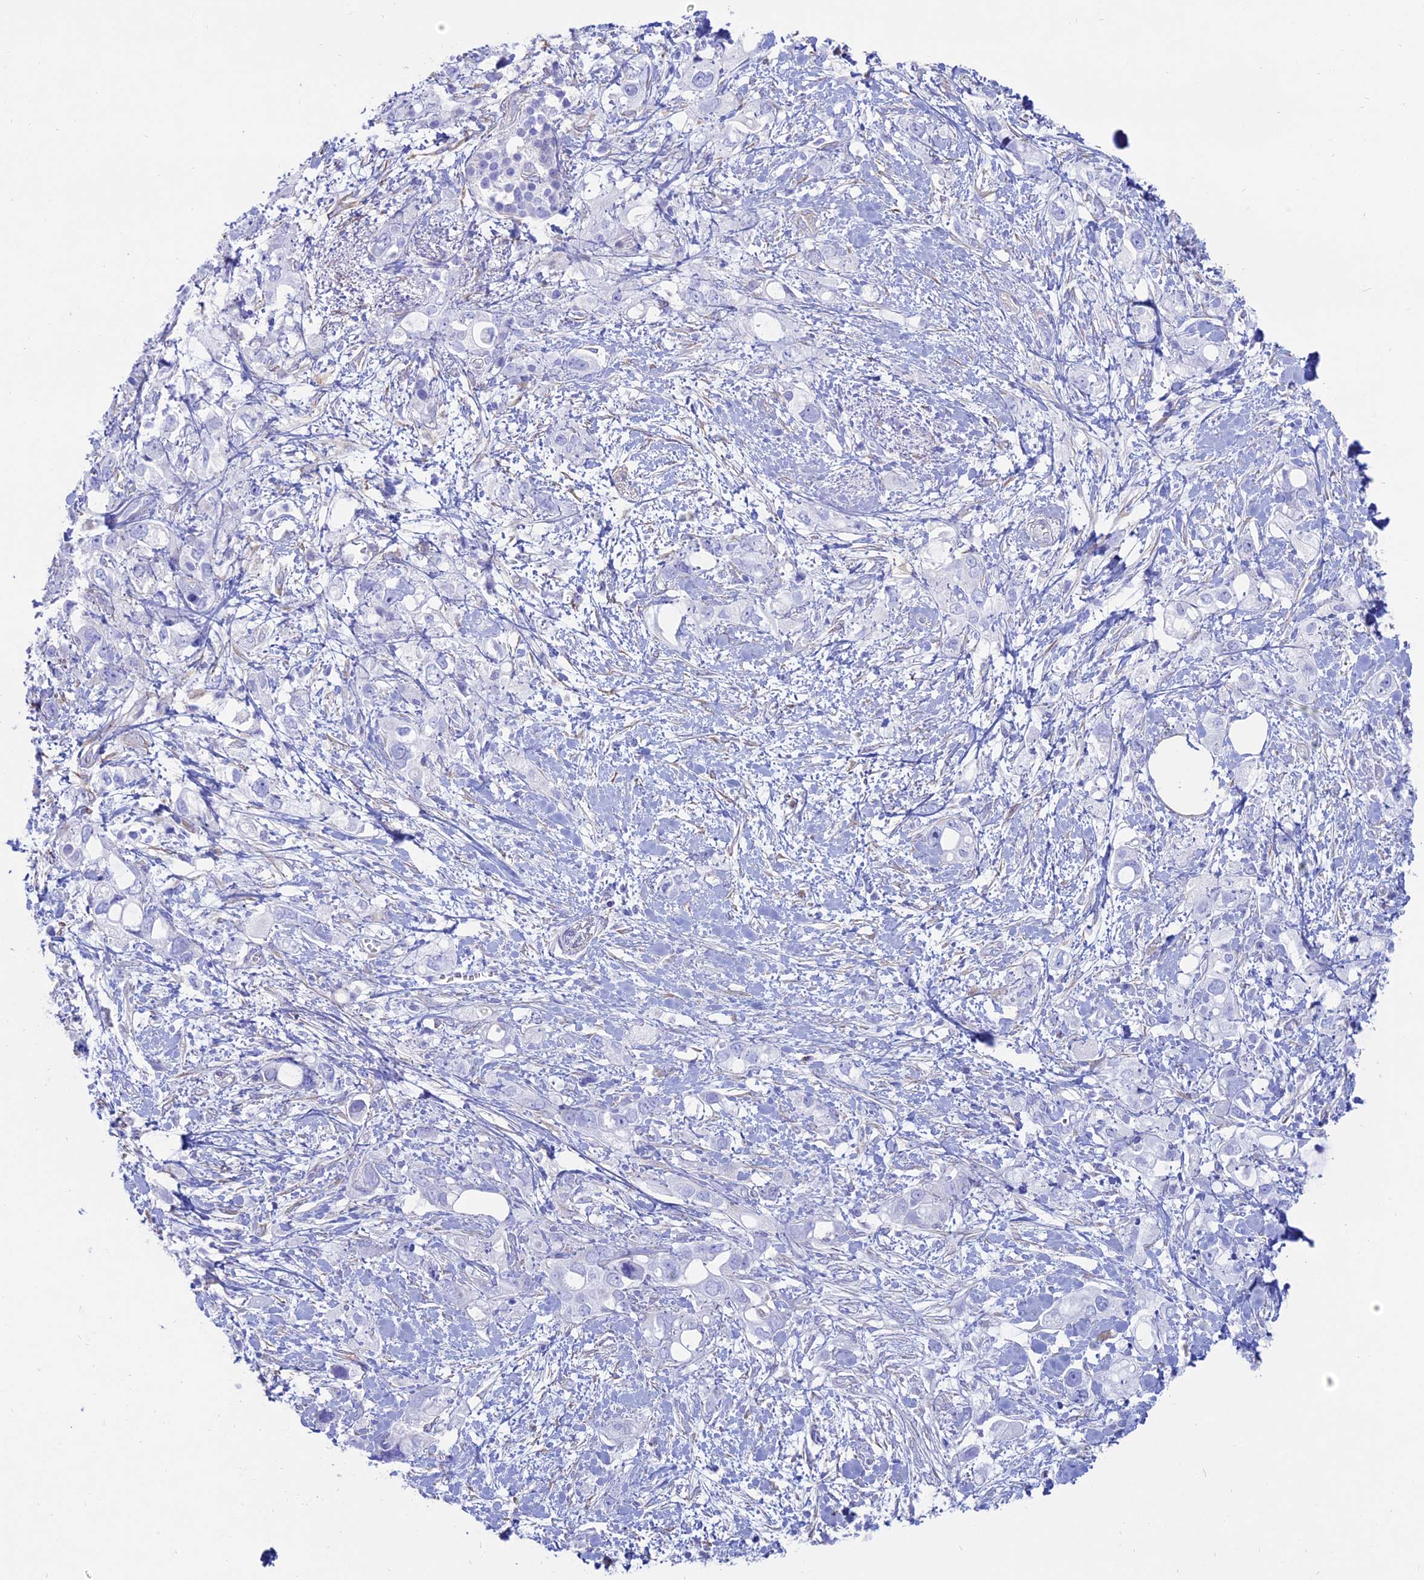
{"staining": {"intensity": "negative", "quantity": "none", "location": "none"}, "tissue": "pancreatic cancer", "cell_type": "Tumor cells", "image_type": "cancer", "snomed": [{"axis": "morphology", "description": "Adenocarcinoma, NOS"}, {"axis": "topography", "description": "Pancreas"}], "caption": "Human pancreatic cancer stained for a protein using immunohistochemistry displays no expression in tumor cells.", "gene": "OR2AE1", "patient": {"sex": "female", "age": 56}}